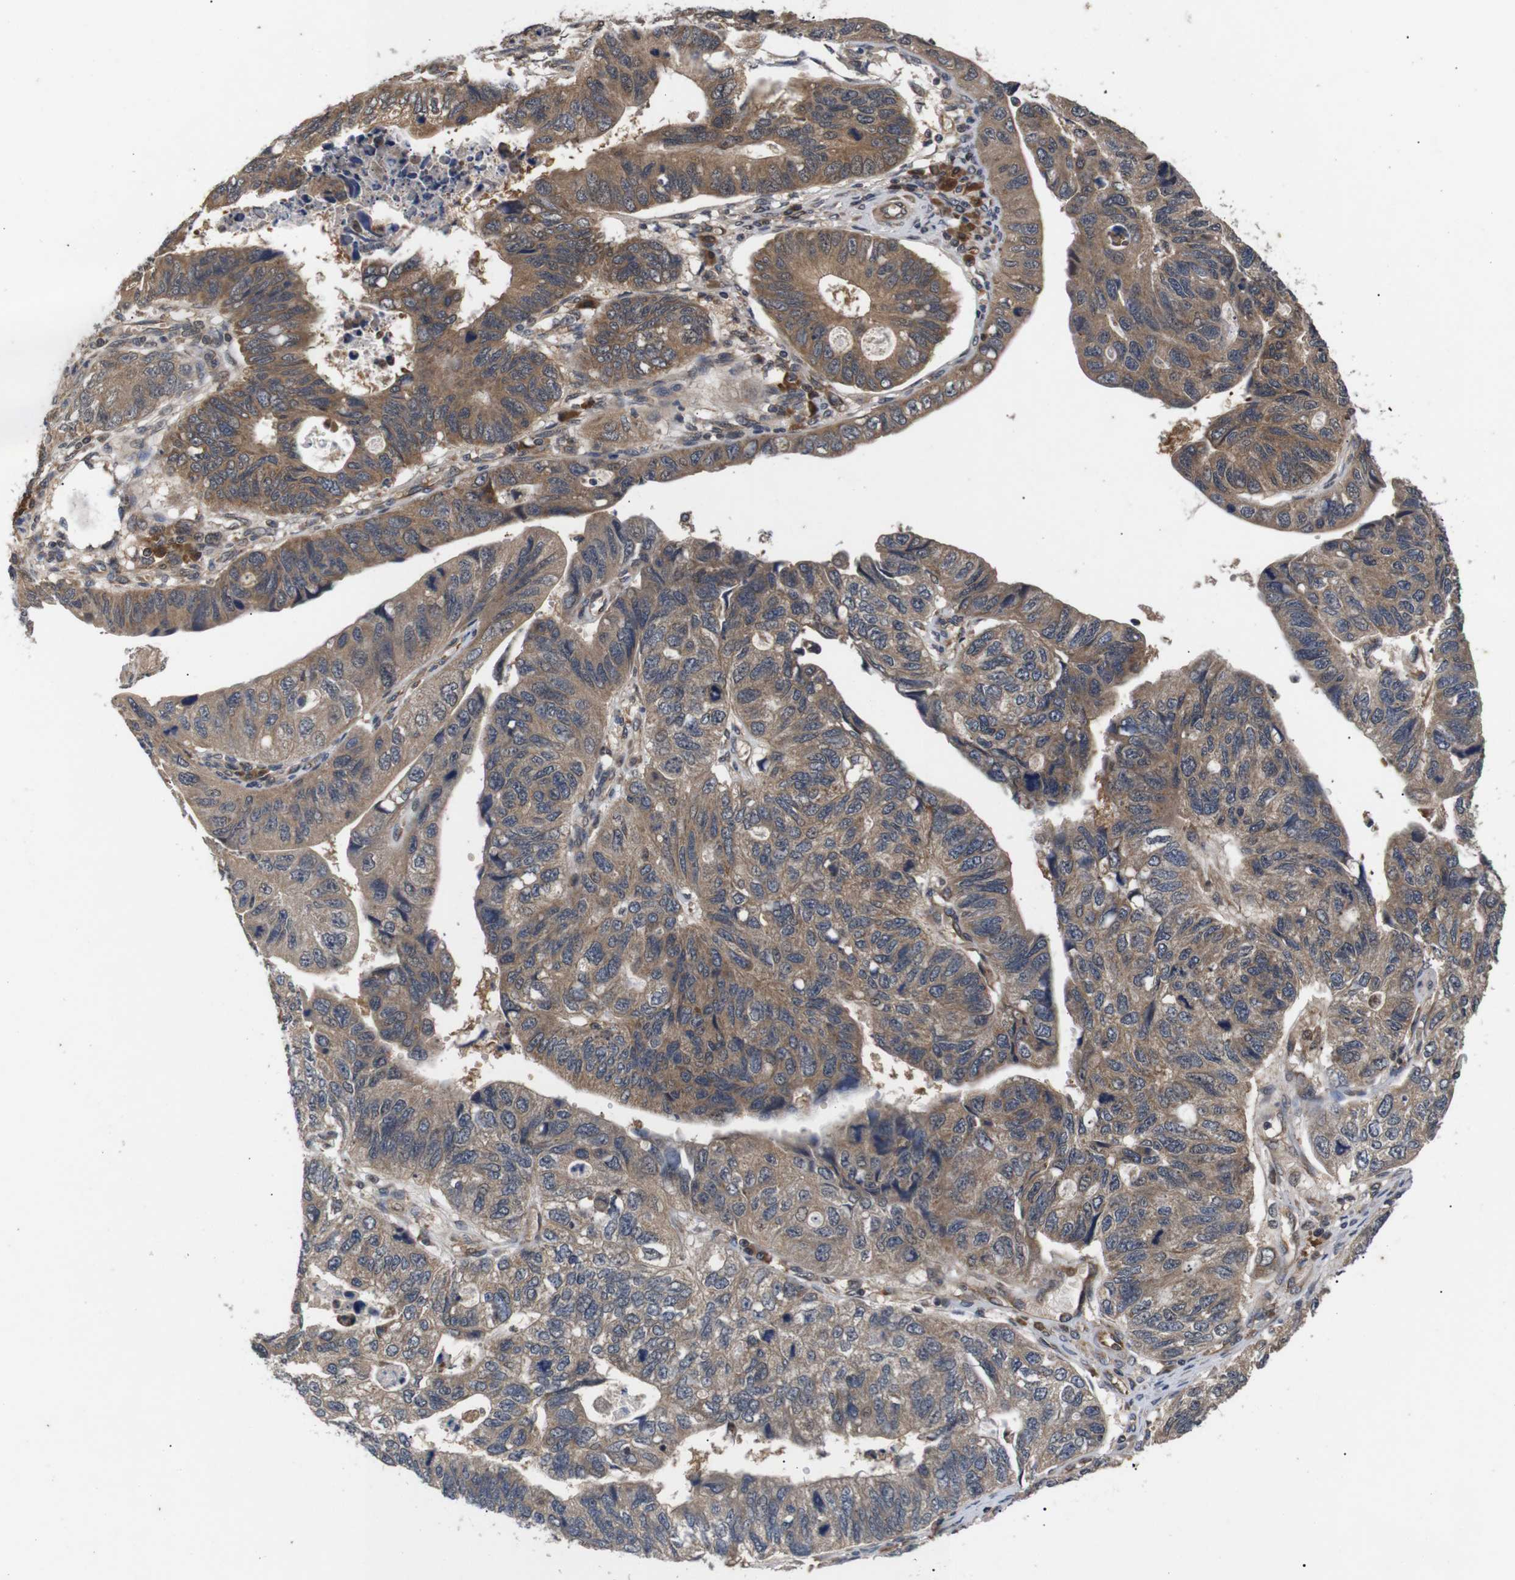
{"staining": {"intensity": "moderate", "quantity": ">75%", "location": "cytoplasmic/membranous"}, "tissue": "stomach cancer", "cell_type": "Tumor cells", "image_type": "cancer", "snomed": [{"axis": "morphology", "description": "Adenocarcinoma, NOS"}, {"axis": "topography", "description": "Stomach"}], "caption": "Immunohistochemistry photomicrograph of neoplastic tissue: human adenocarcinoma (stomach) stained using IHC shows medium levels of moderate protein expression localized specifically in the cytoplasmic/membranous of tumor cells, appearing as a cytoplasmic/membranous brown color.", "gene": "RIPK1", "patient": {"sex": "male", "age": 59}}